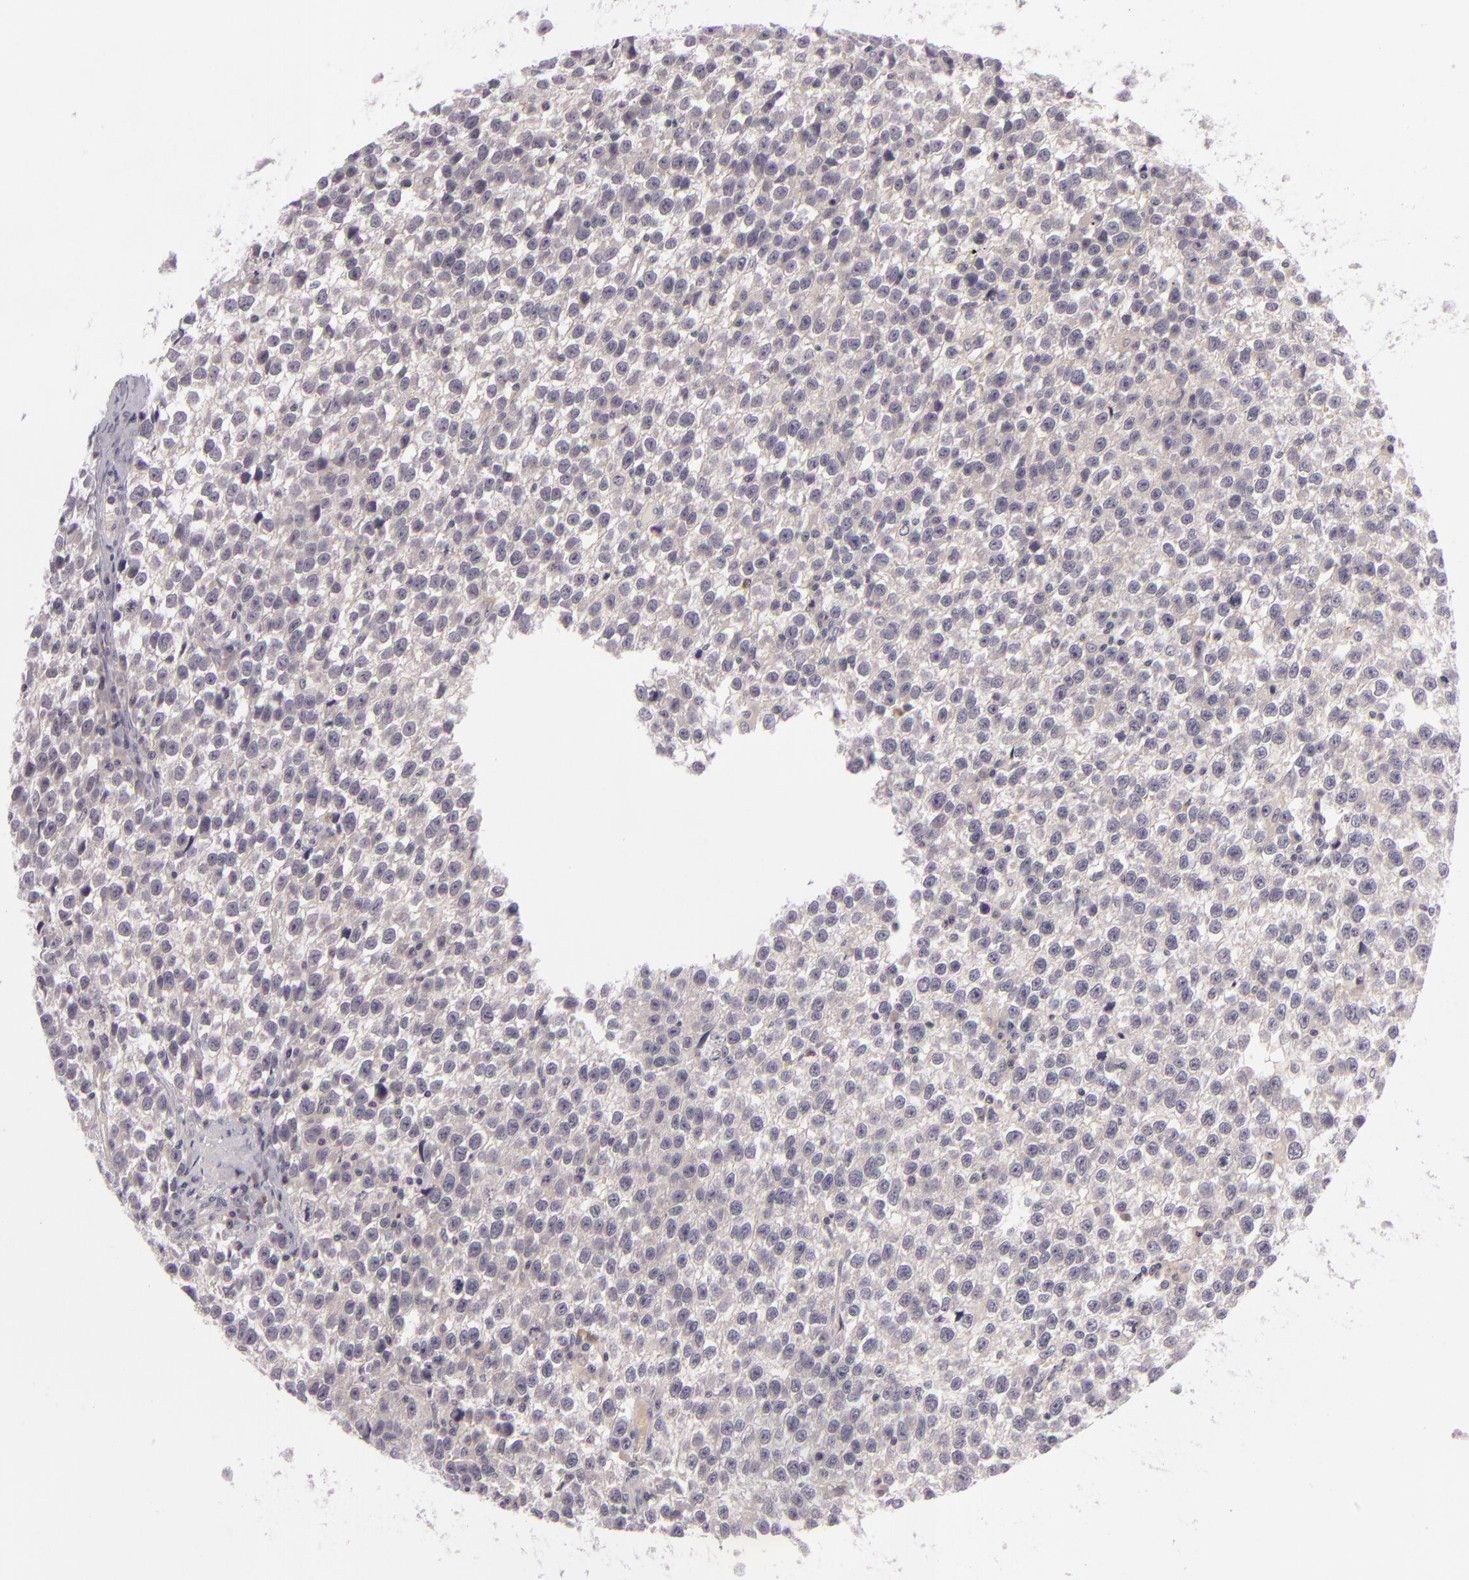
{"staining": {"intensity": "negative", "quantity": "none", "location": "none"}, "tissue": "testis cancer", "cell_type": "Tumor cells", "image_type": "cancer", "snomed": [{"axis": "morphology", "description": "Seminoma, NOS"}, {"axis": "topography", "description": "Testis"}], "caption": "Tumor cells are negative for brown protein staining in testis cancer. (Immunohistochemistry (ihc), brightfield microscopy, high magnification).", "gene": "DAG1", "patient": {"sex": "male", "age": 35}}